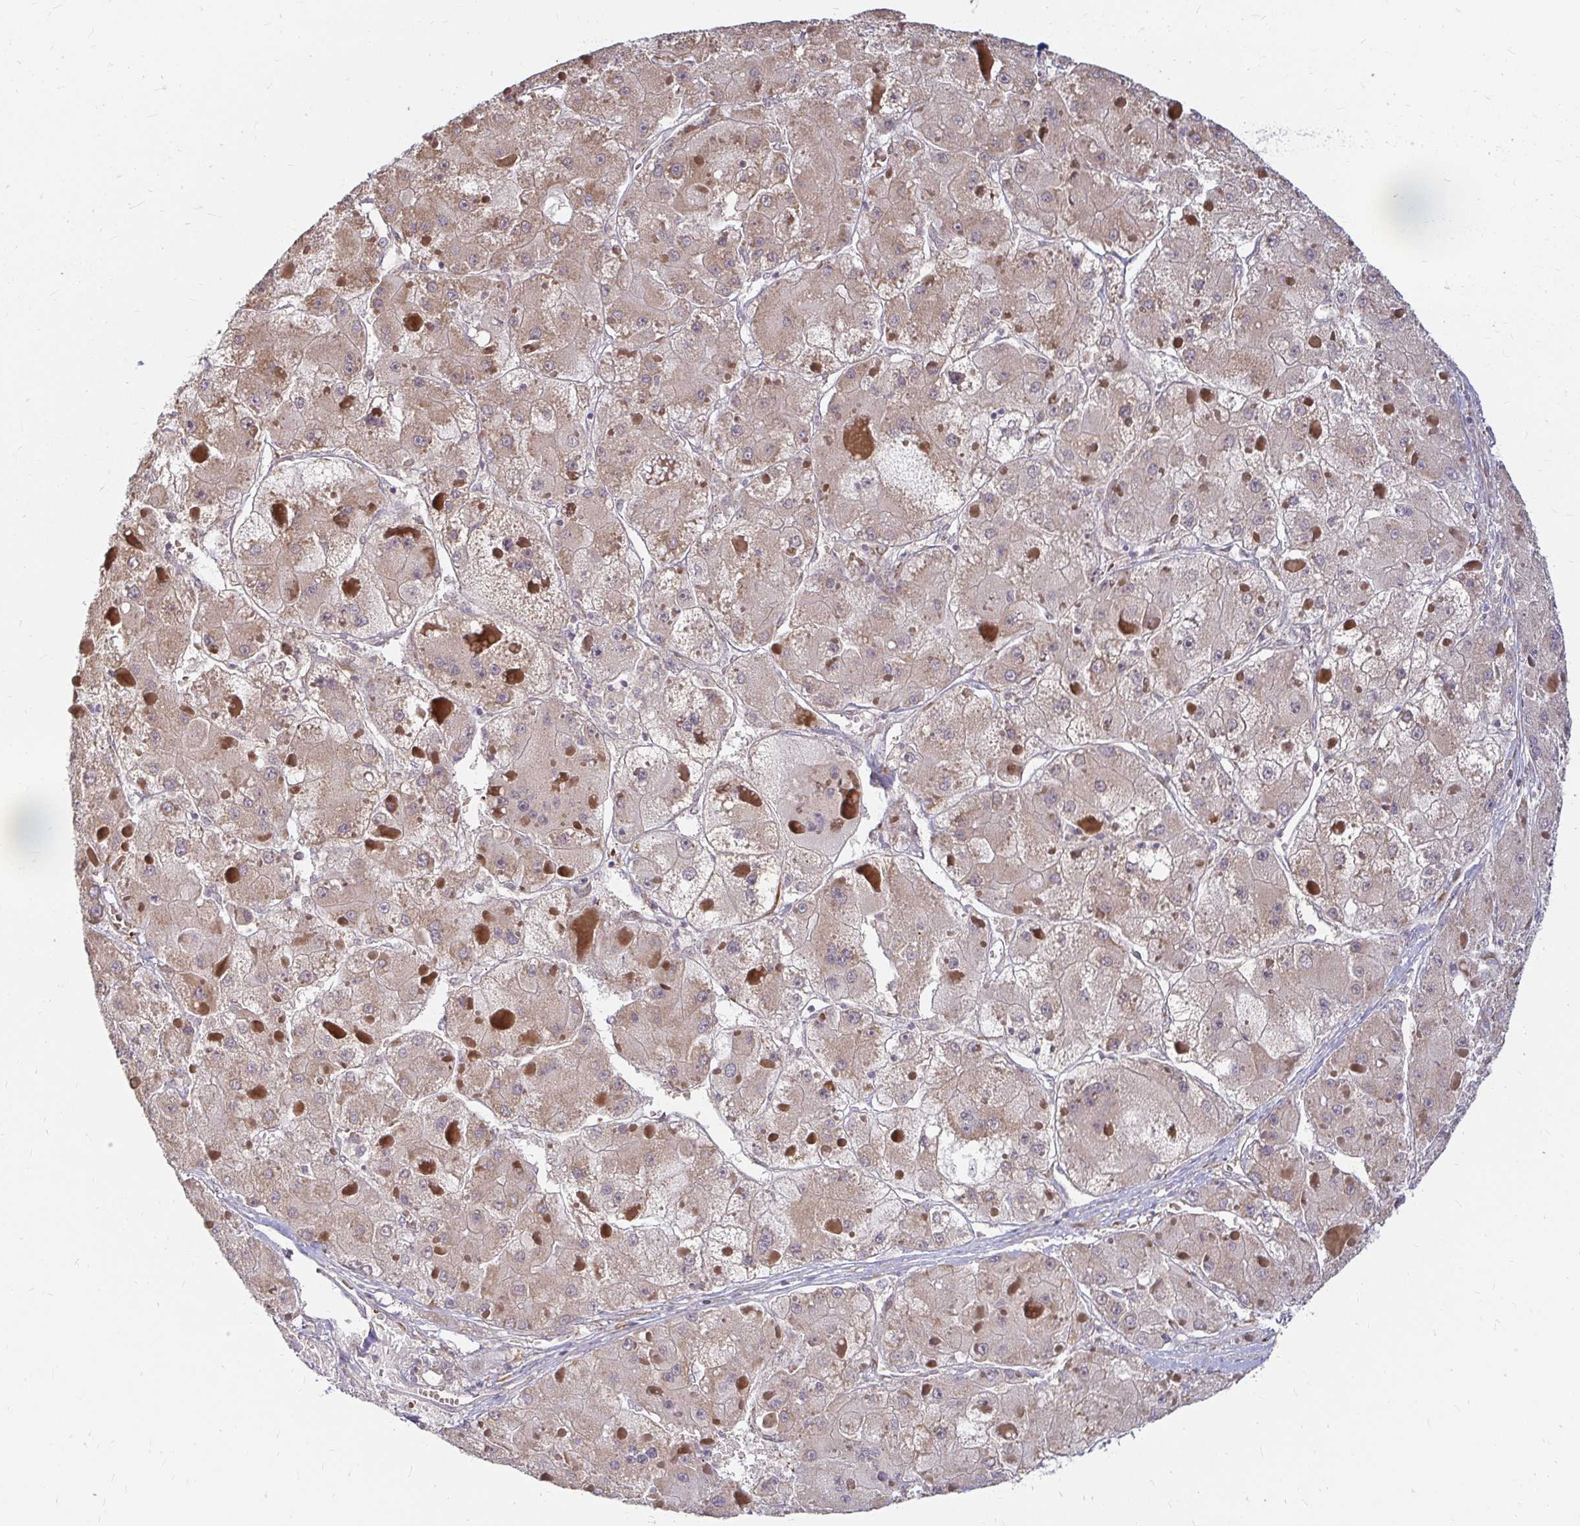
{"staining": {"intensity": "weak", "quantity": ">75%", "location": "cytoplasmic/membranous"}, "tissue": "liver cancer", "cell_type": "Tumor cells", "image_type": "cancer", "snomed": [{"axis": "morphology", "description": "Carcinoma, Hepatocellular, NOS"}, {"axis": "topography", "description": "Liver"}], "caption": "Tumor cells show low levels of weak cytoplasmic/membranous expression in about >75% of cells in liver cancer. Immunohistochemistry stains the protein of interest in brown and the nuclei are stained blue.", "gene": "CAST", "patient": {"sex": "female", "age": 73}}